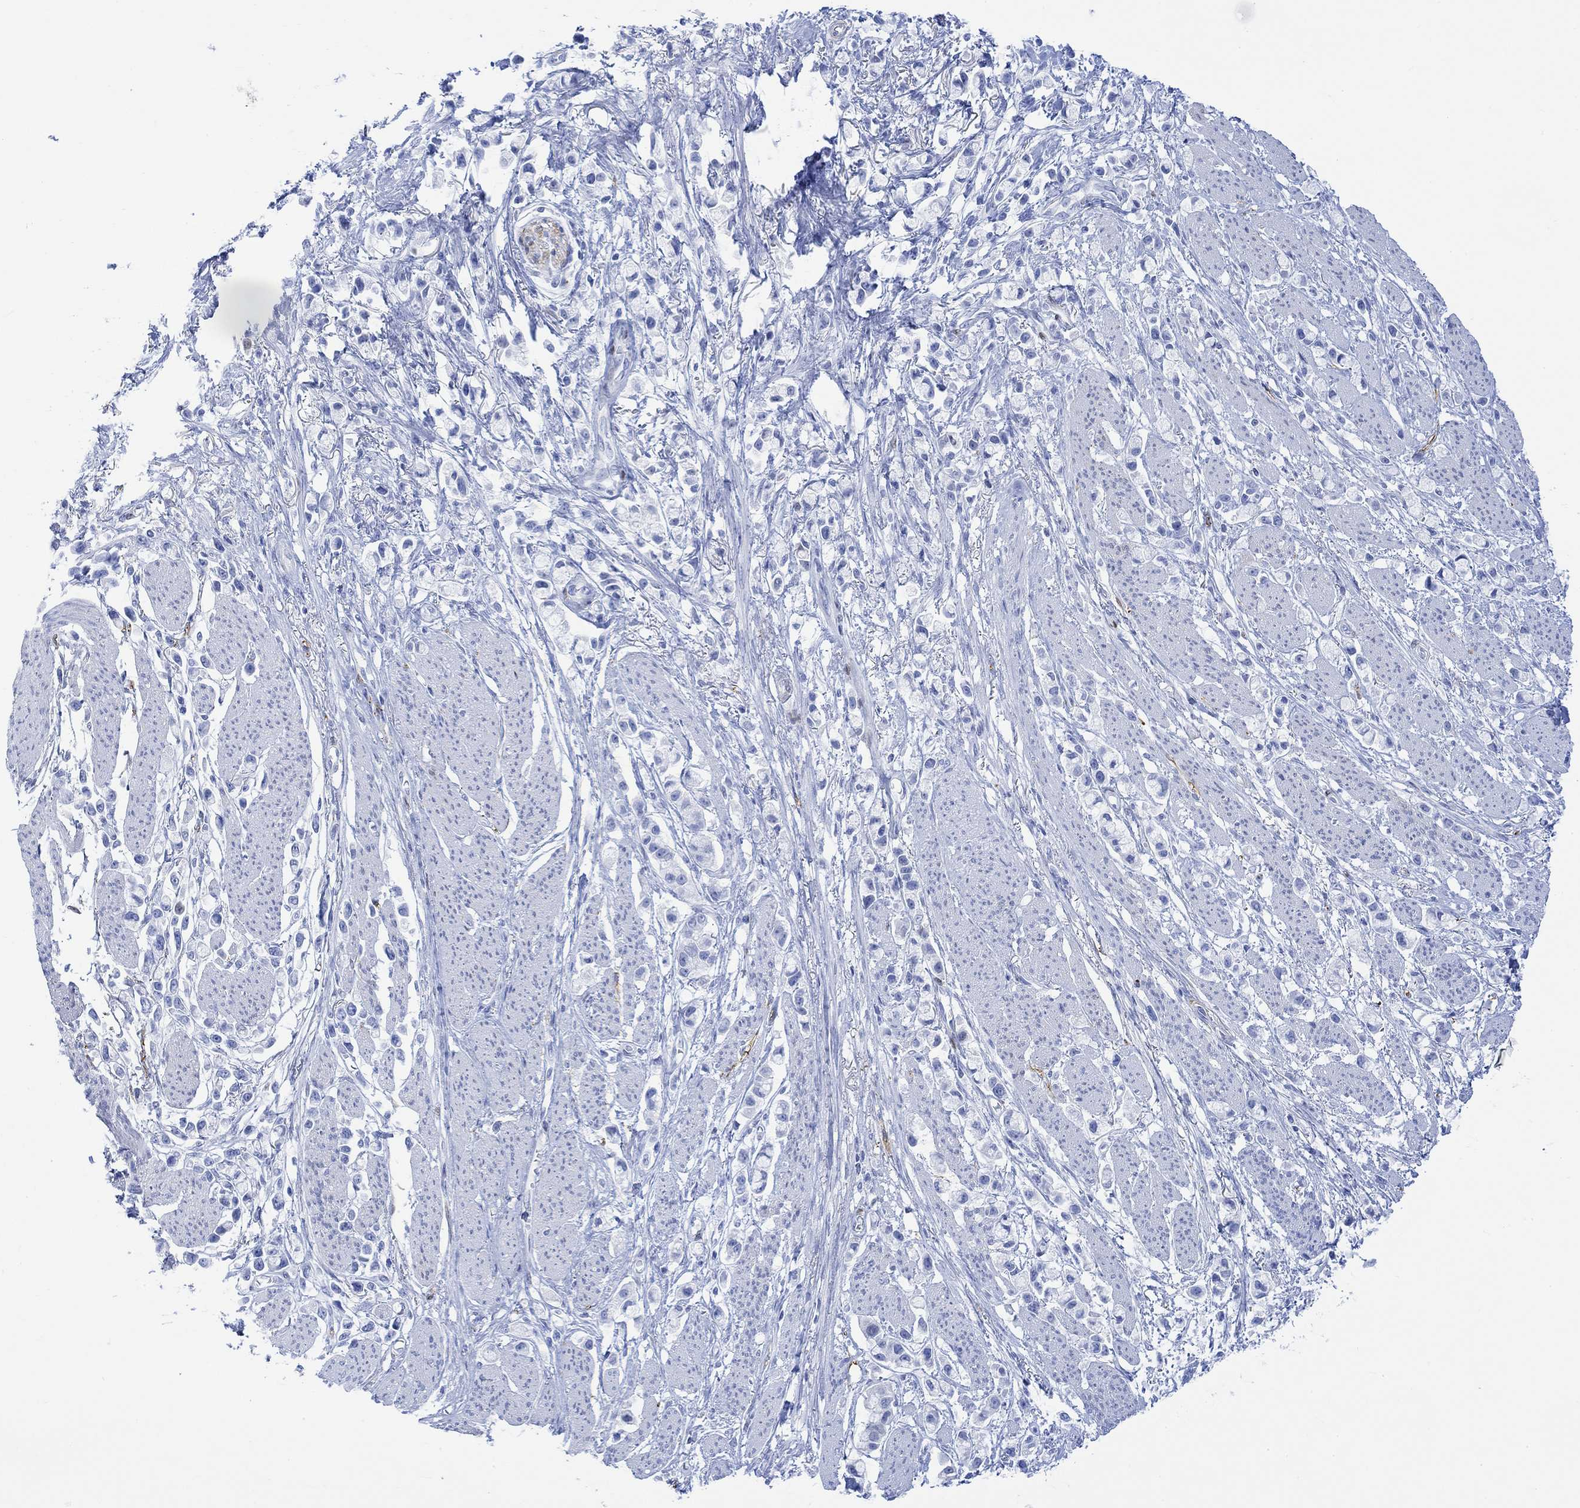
{"staining": {"intensity": "negative", "quantity": "none", "location": "none"}, "tissue": "stomach cancer", "cell_type": "Tumor cells", "image_type": "cancer", "snomed": [{"axis": "morphology", "description": "Adenocarcinoma, NOS"}, {"axis": "topography", "description": "Stomach"}], "caption": "DAB immunohistochemical staining of stomach adenocarcinoma exhibits no significant staining in tumor cells.", "gene": "TPPP3", "patient": {"sex": "female", "age": 81}}